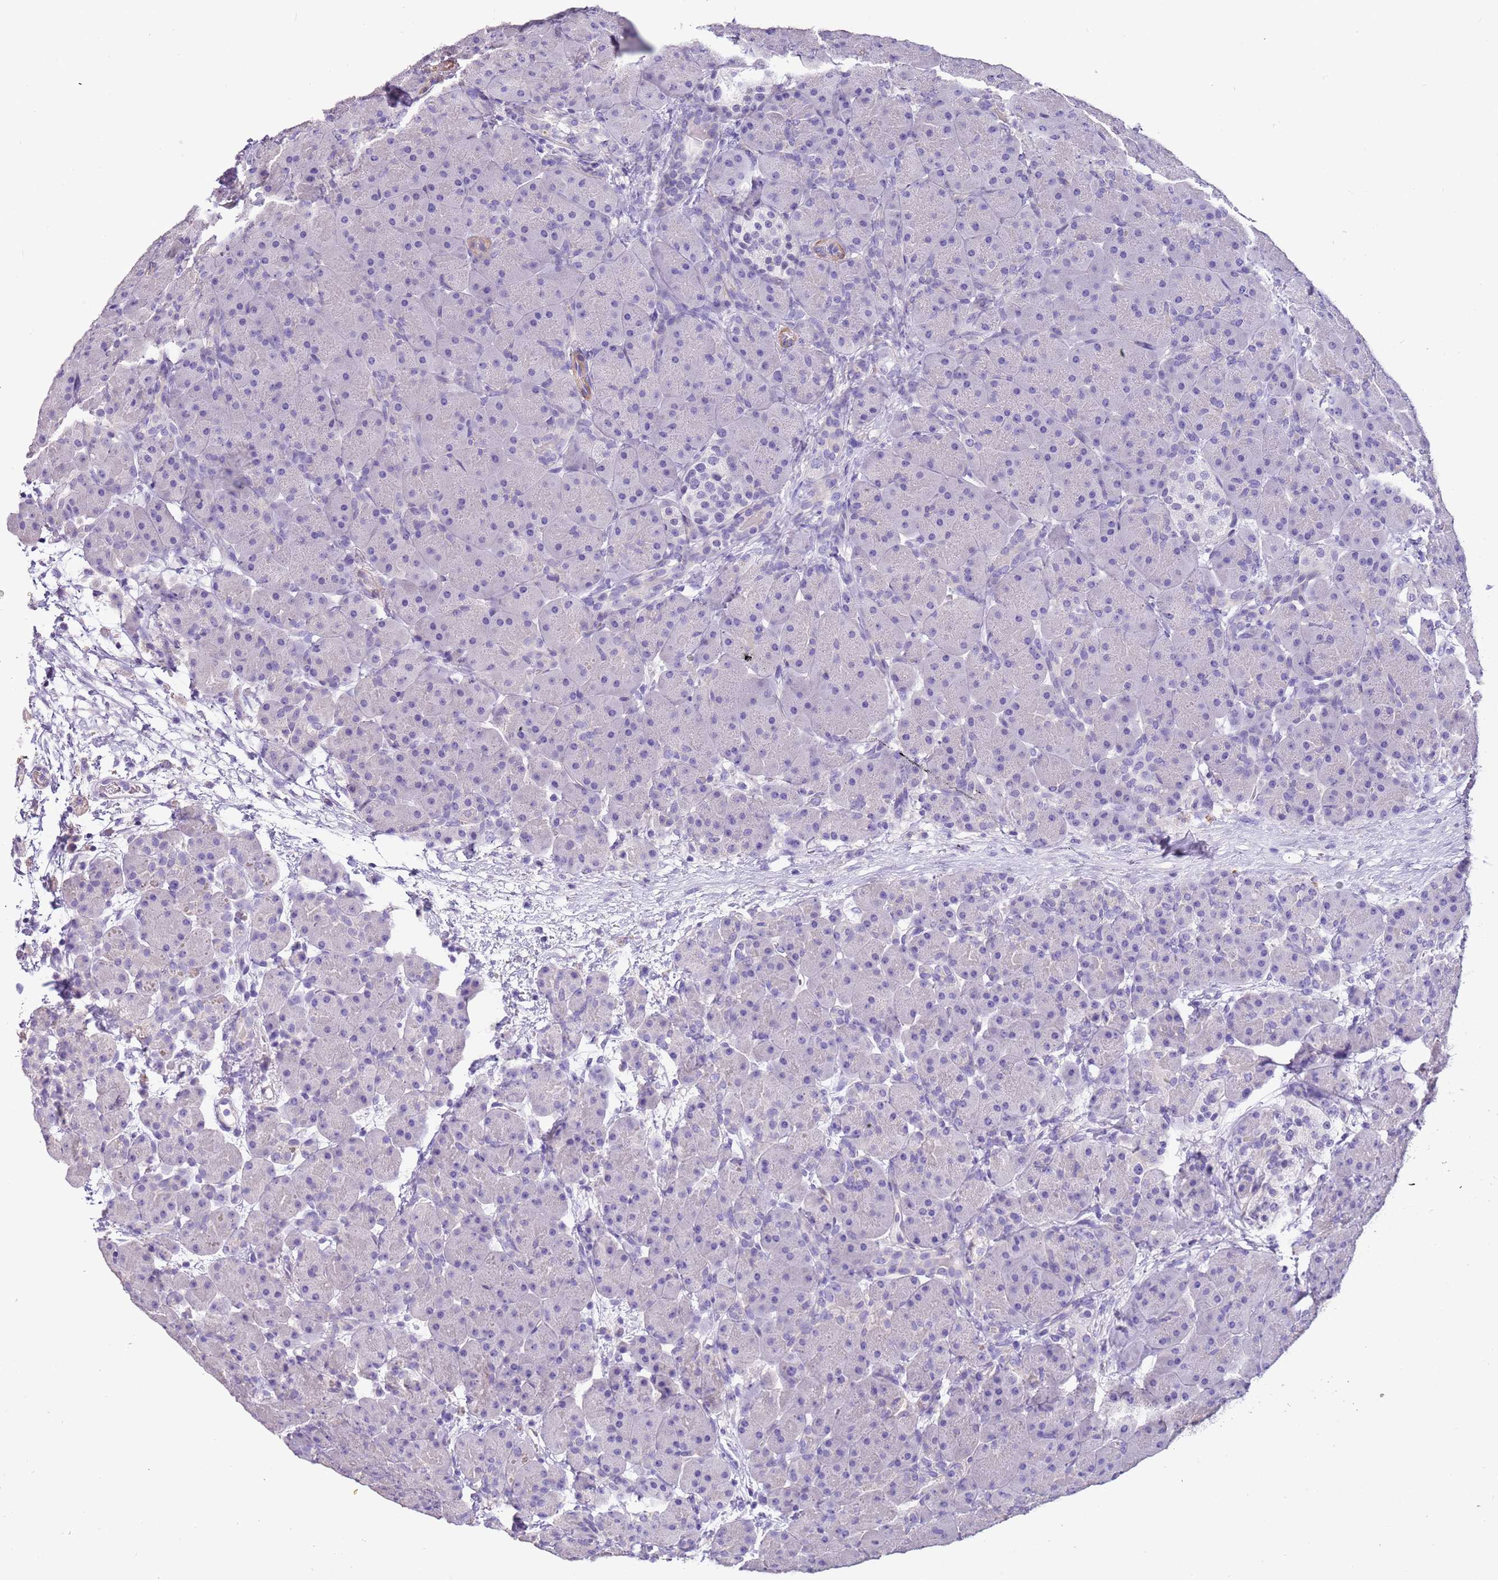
{"staining": {"intensity": "negative", "quantity": "none", "location": "none"}, "tissue": "pancreas", "cell_type": "Exocrine glandular cells", "image_type": "normal", "snomed": [{"axis": "morphology", "description": "Normal tissue, NOS"}, {"axis": "topography", "description": "Pancreas"}], "caption": "IHC of normal human pancreas demonstrates no positivity in exocrine glandular cells. (DAB immunohistochemistry visualized using brightfield microscopy, high magnification).", "gene": "PCGF2", "patient": {"sex": "male", "age": 66}}